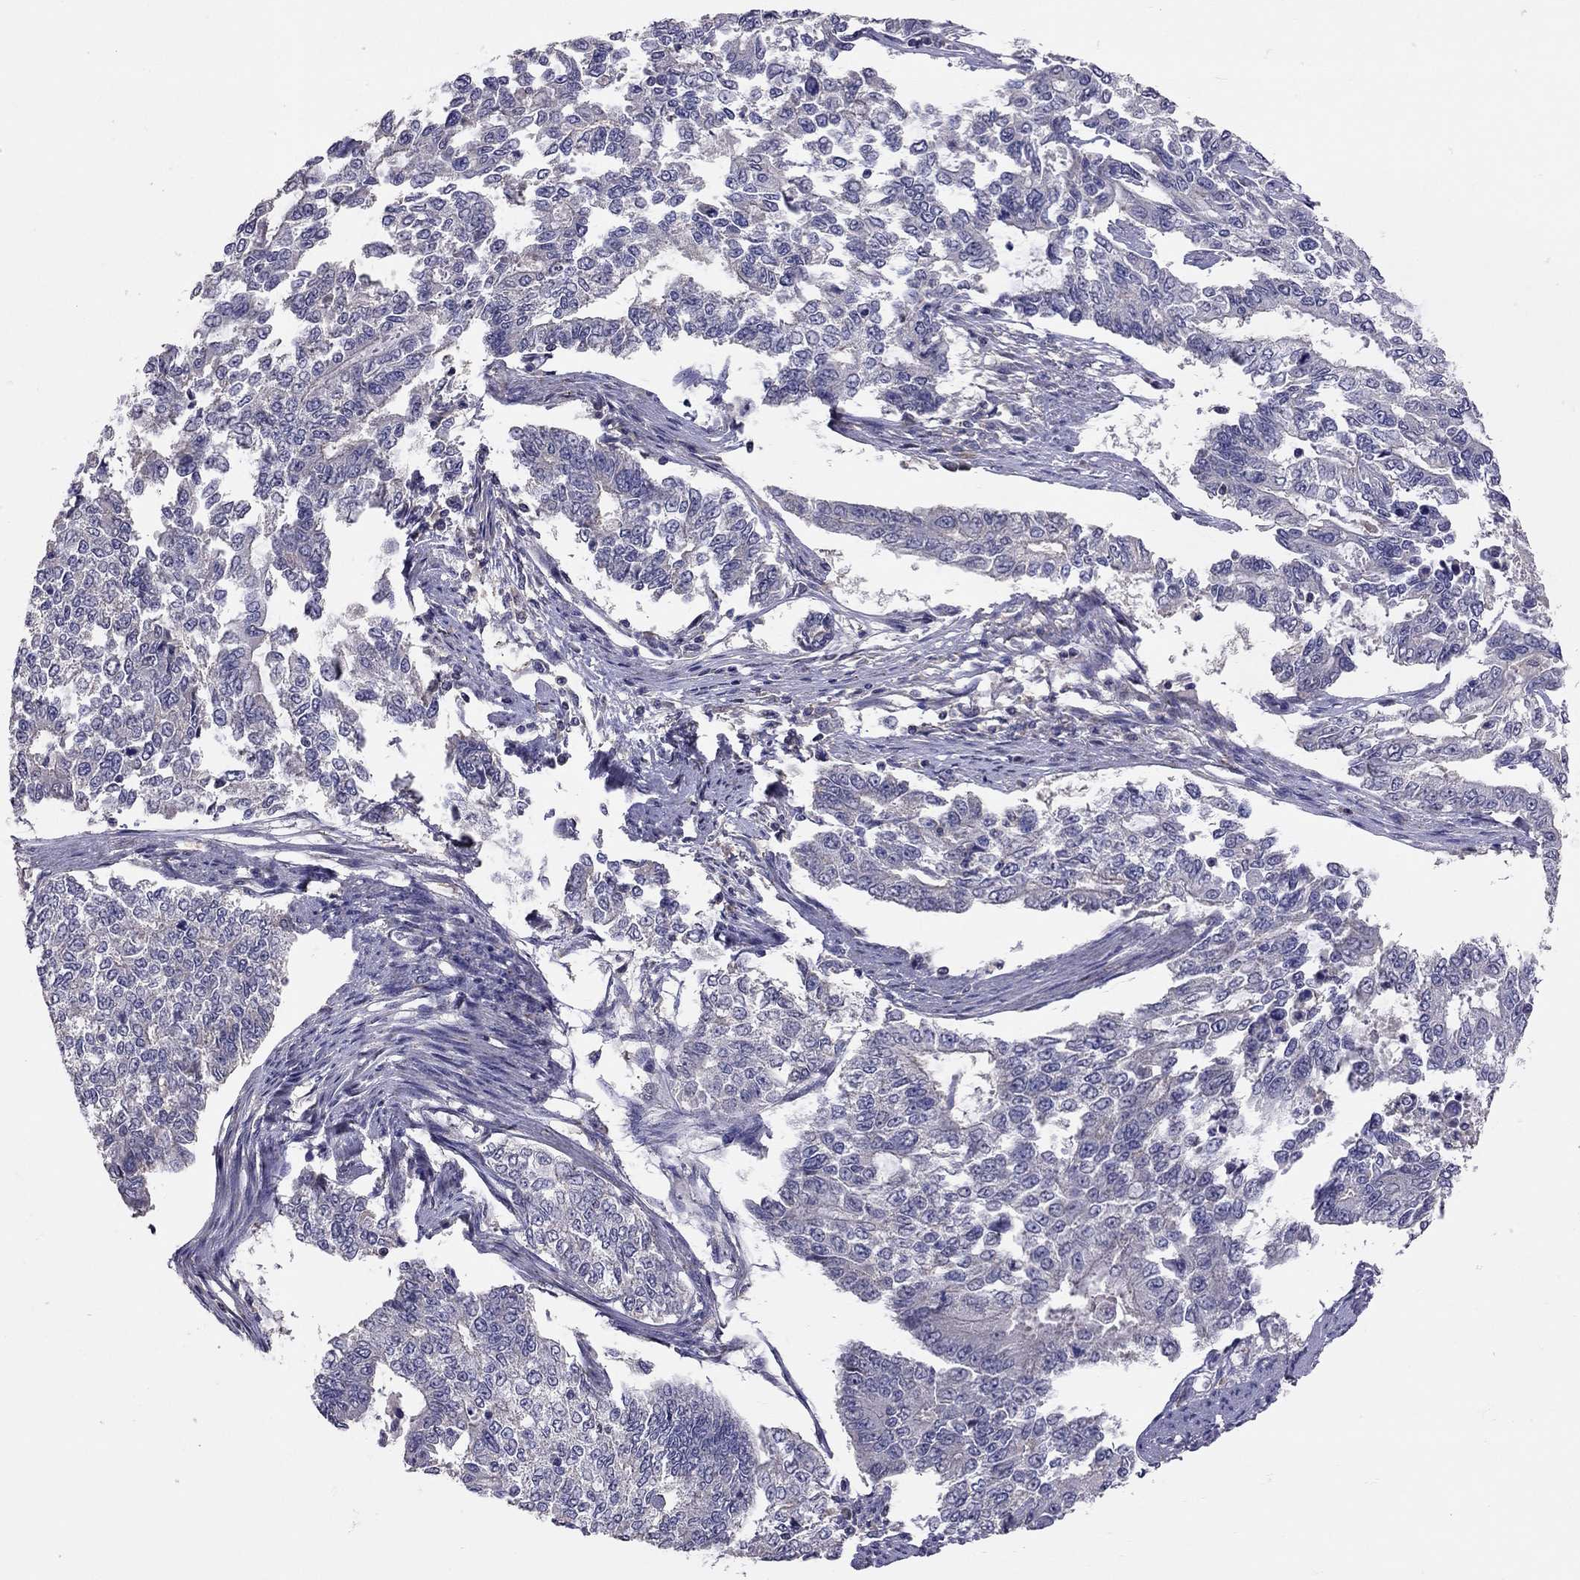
{"staining": {"intensity": "negative", "quantity": "none", "location": "none"}, "tissue": "endometrial cancer", "cell_type": "Tumor cells", "image_type": "cancer", "snomed": [{"axis": "morphology", "description": "Adenocarcinoma, NOS"}, {"axis": "topography", "description": "Uterus"}], "caption": "Immunohistochemistry histopathology image of endometrial adenocarcinoma stained for a protein (brown), which demonstrates no staining in tumor cells. The staining was performed using DAB to visualize the protein expression in brown, while the nuclei were stained in blue with hematoxylin (Magnification: 20x).", "gene": "RTP5", "patient": {"sex": "female", "age": 59}}